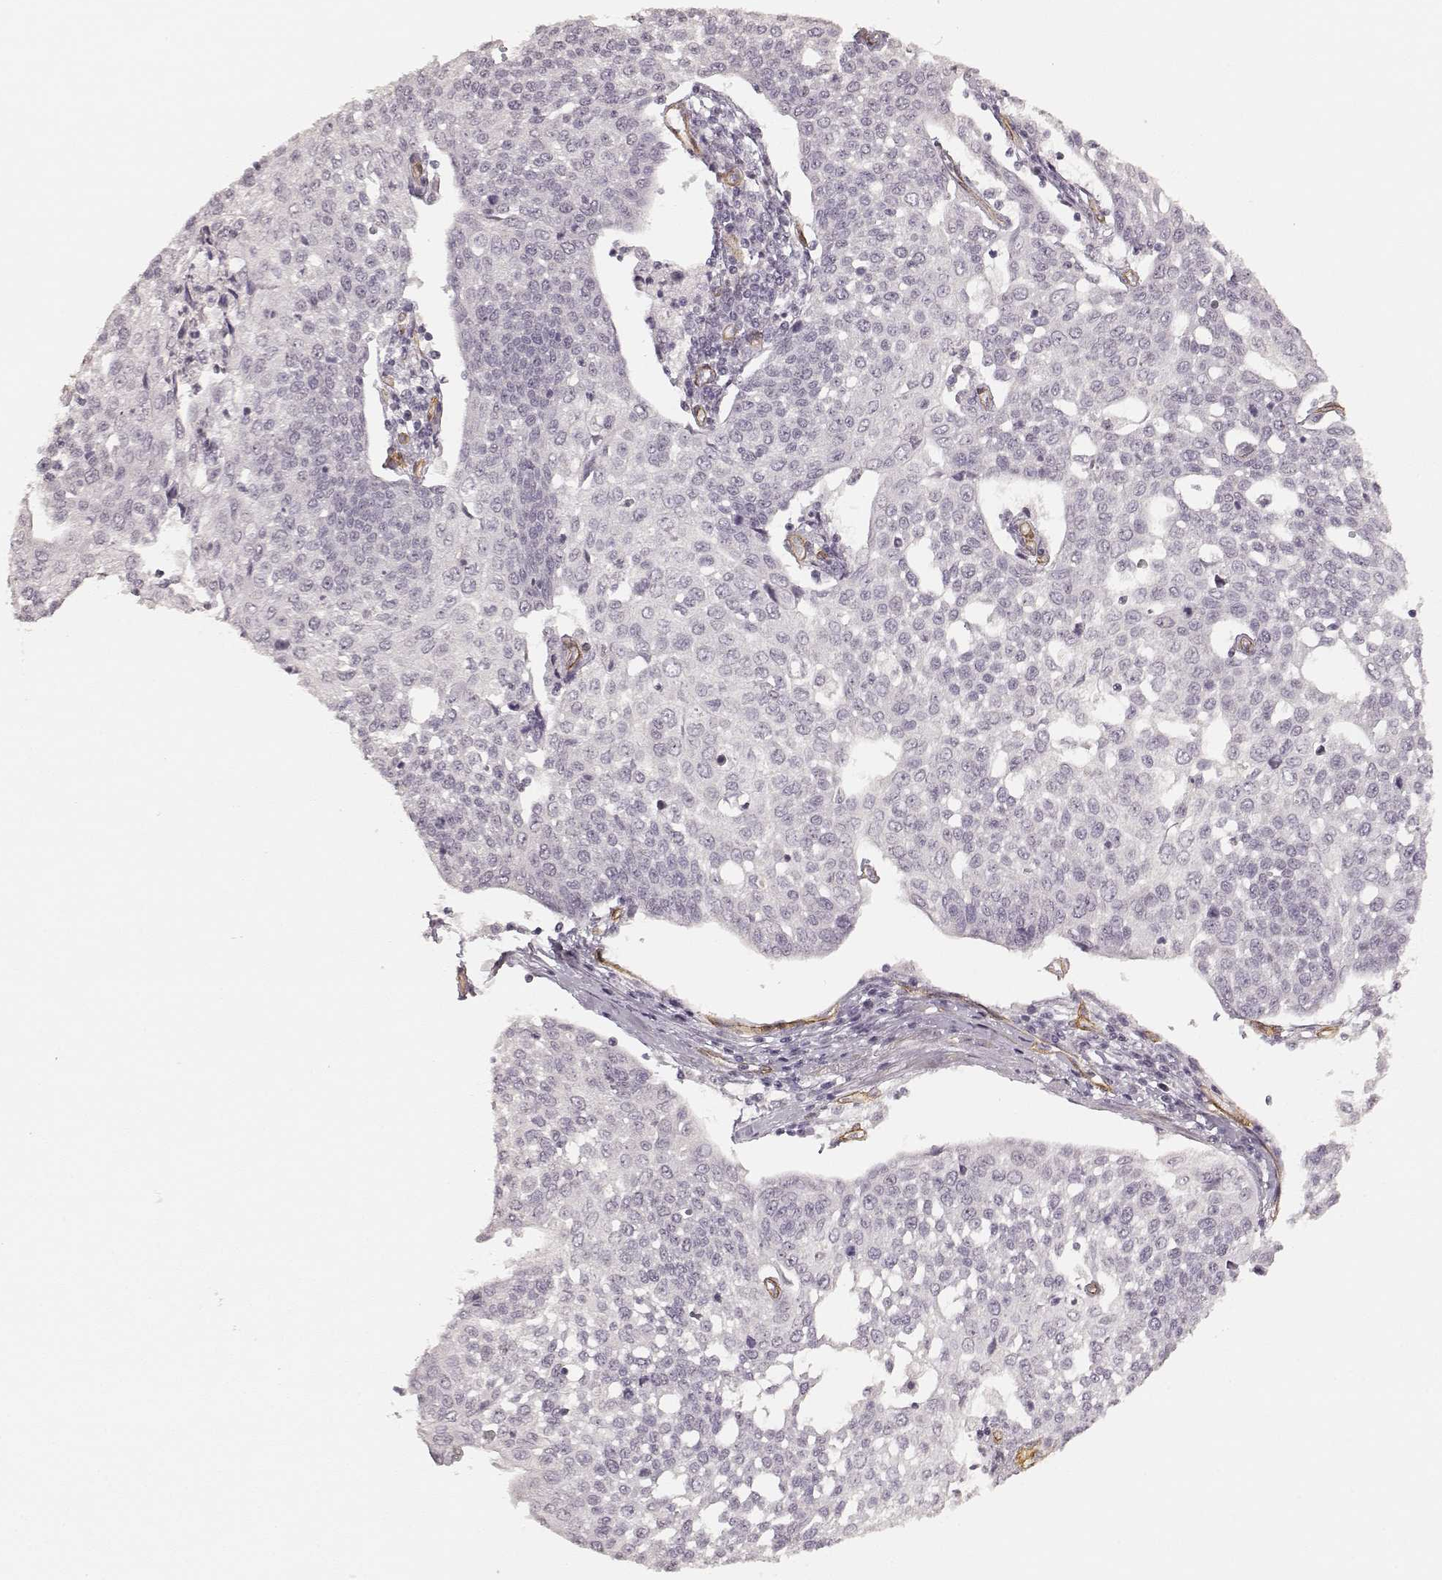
{"staining": {"intensity": "negative", "quantity": "none", "location": "none"}, "tissue": "cervical cancer", "cell_type": "Tumor cells", "image_type": "cancer", "snomed": [{"axis": "morphology", "description": "Squamous cell carcinoma, NOS"}, {"axis": "topography", "description": "Cervix"}], "caption": "This is an IHC photomicrograph of squamous cell carcinoma (cervical). There is no positivity in tumor cells.", "gene": "LAMA4", "patient": {"sex": "female", "age": 34}}